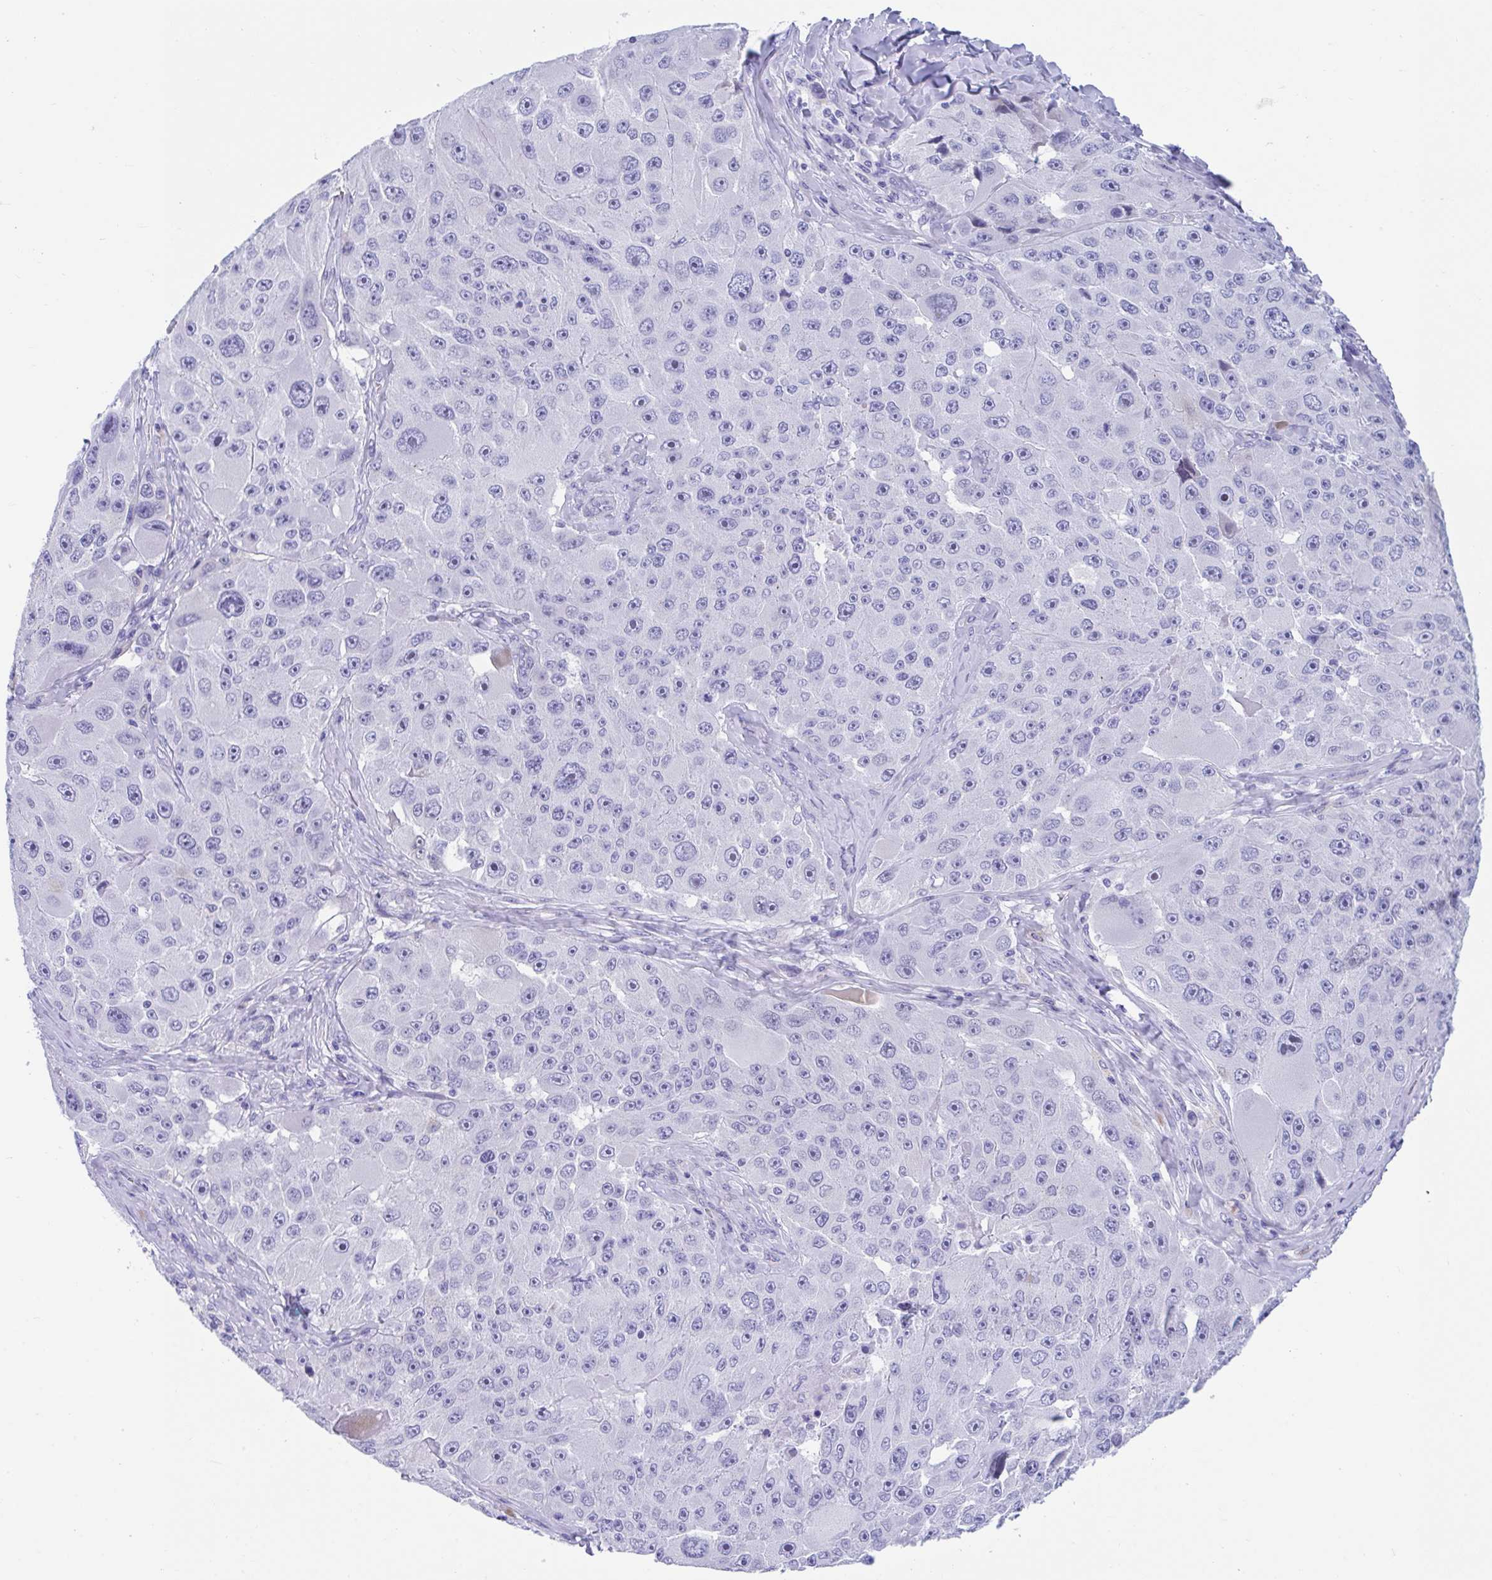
{"staining": {"intensity": "negative", "quantity": "none", "location": "none"}, "tissue": "melanoma", "cell_type": "Tumor cells", "image_type": "cancer", "snomed": [{"axis": "morphology", "description": "Malignant melanoma, Metastatic site"}, {"axis": "topography", "description": "Lymph node"}], "caption": "This is an immunohistochemistry image of human malignant melanoma (metastatic site). There is no expression in tumor cells.", "gene": "TTC30B", "patient": {"sex": "male", "age": 62}}